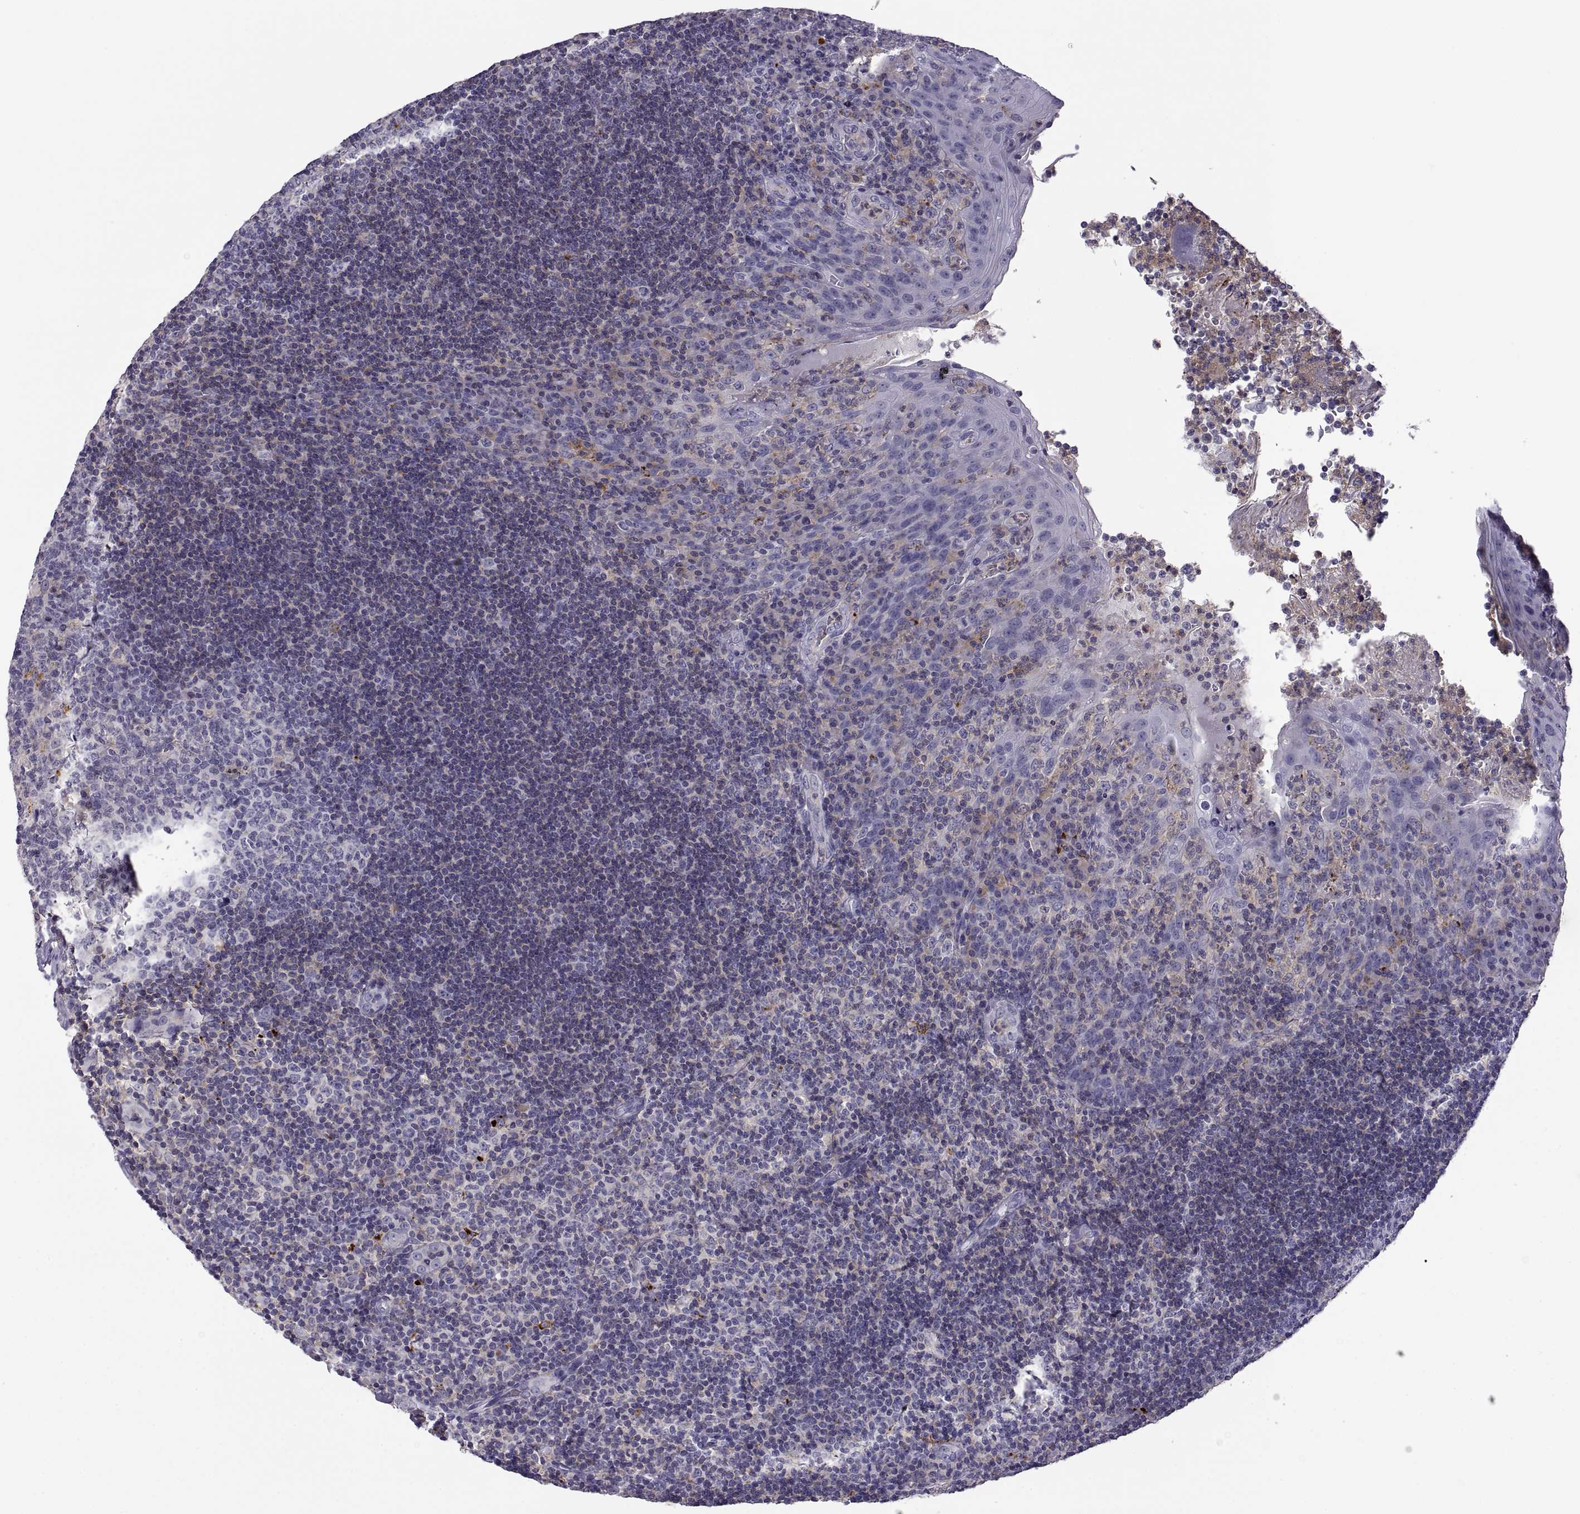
{"staining": {"intensity": "moderate", "quantity": "<25%", "location": "cytoplasmic/membranous"}, "tissue": "tonsil", "cell_type": "Germinal center cells", "image_type": "normal", "snomed": [{"axis": "morphology", "description": "Normal tissue, NOS"}, {"axis": "topography", "description": "Tonsil"}], "caption": "Immunohistochemical staining of normal tonsil shows moderate cytoplasmic/membranous protein expression in approximately <25% of germinal center cells.", "gene": "RGS19", "patient": {"sex": "male", "age": 17}}